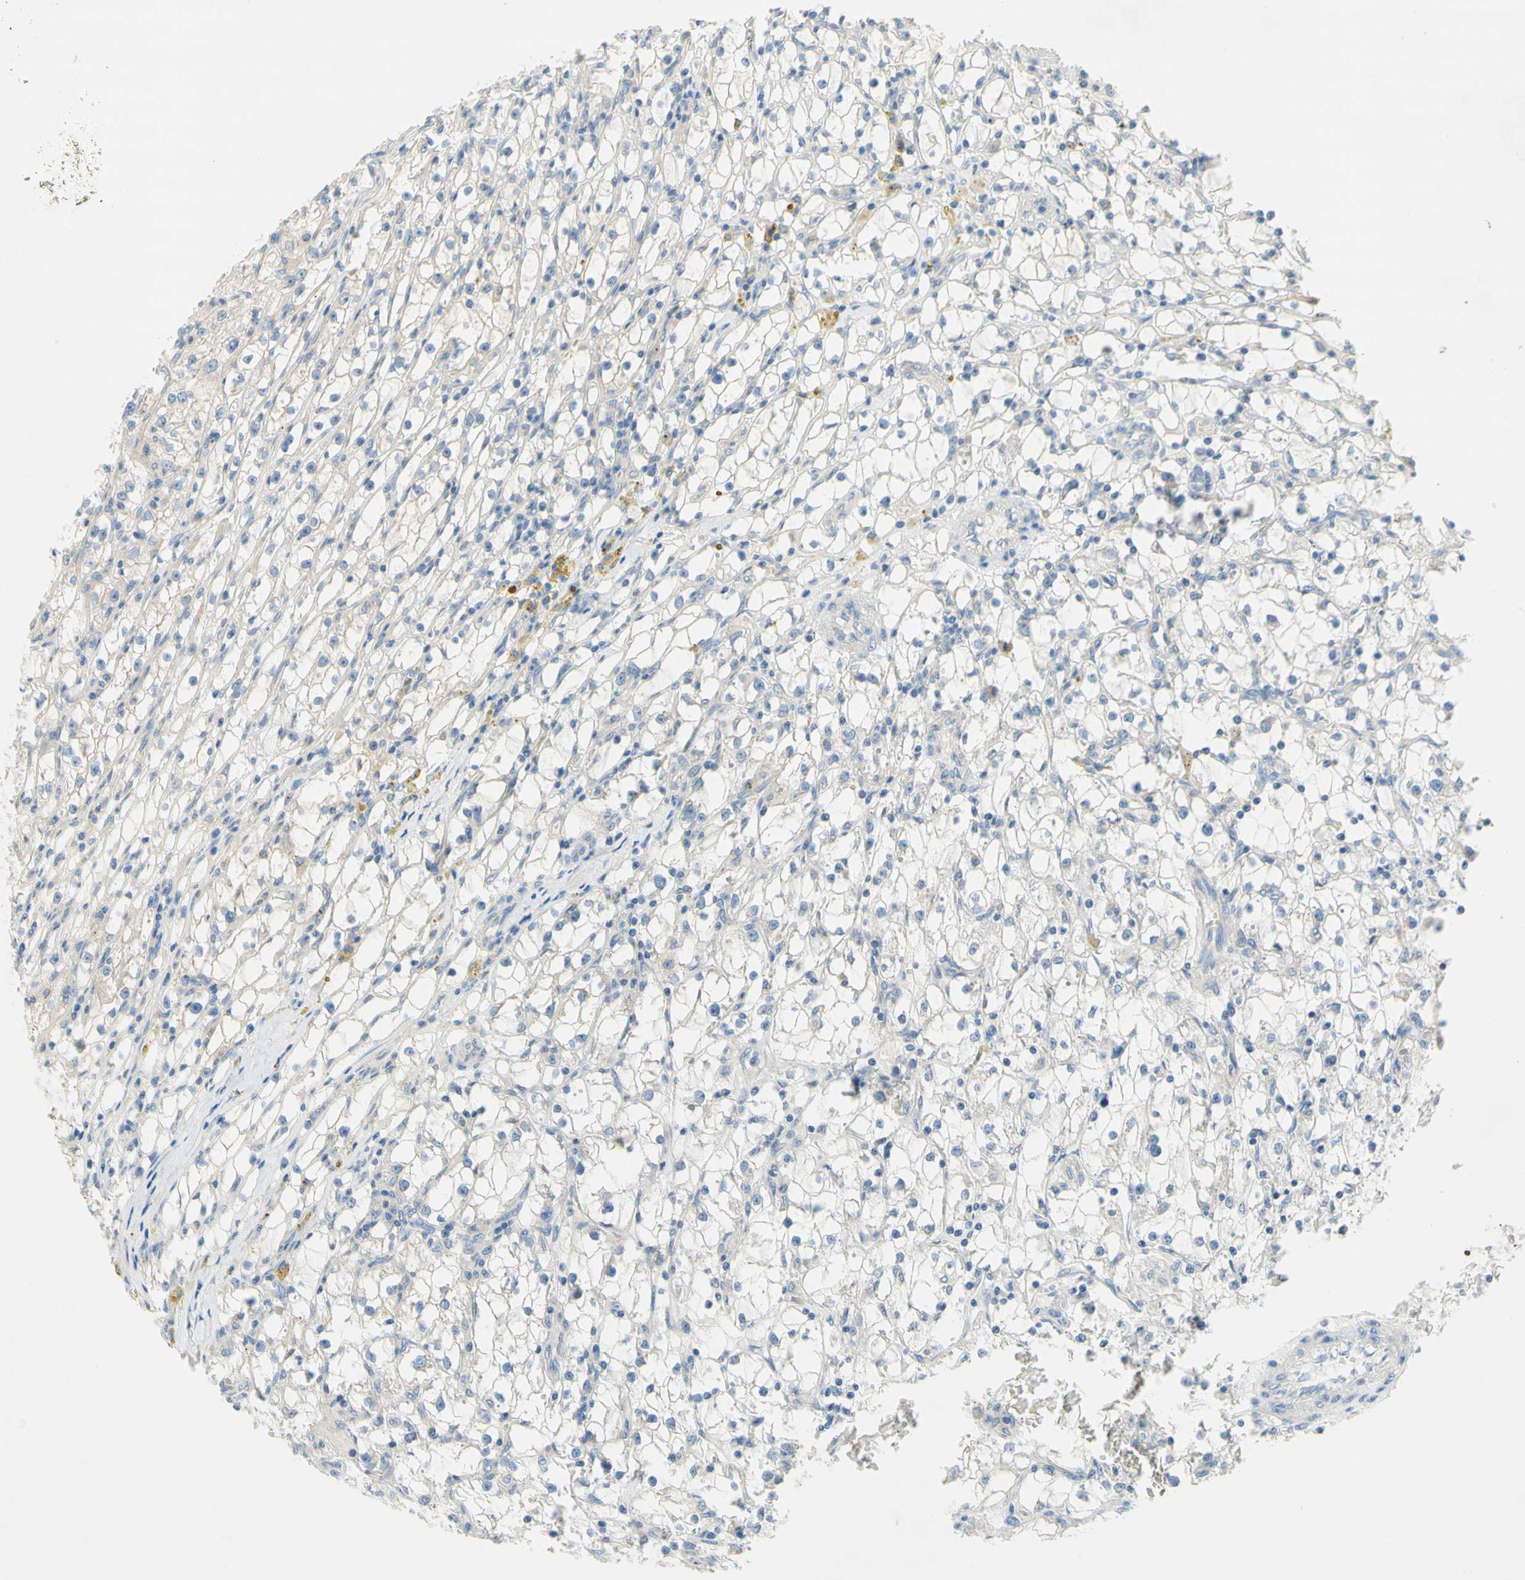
{"staining": {"intensity": "negative", "quantity": "none", "location": "none"}, "tissue": "renal cancer", "cell_type": "Tumor cells", "image_type": "cancer", "snomed": [{"axis": "morphology", "description": "Adenocarcinoma, NOS"}, {"axis": "topography", "description": "Kidney"}], "caption": "Tumor cells are negative for brown protein staining in renal cancer (adenocarcinoma). Brightfield microscopy of IHC stained with DAB (3,3'-diaminobenzidine) (brown) and hematoxylin (blue), captured at high magnification.", "gene": "F3", "patient": {"sex": "male", "age": 56}}